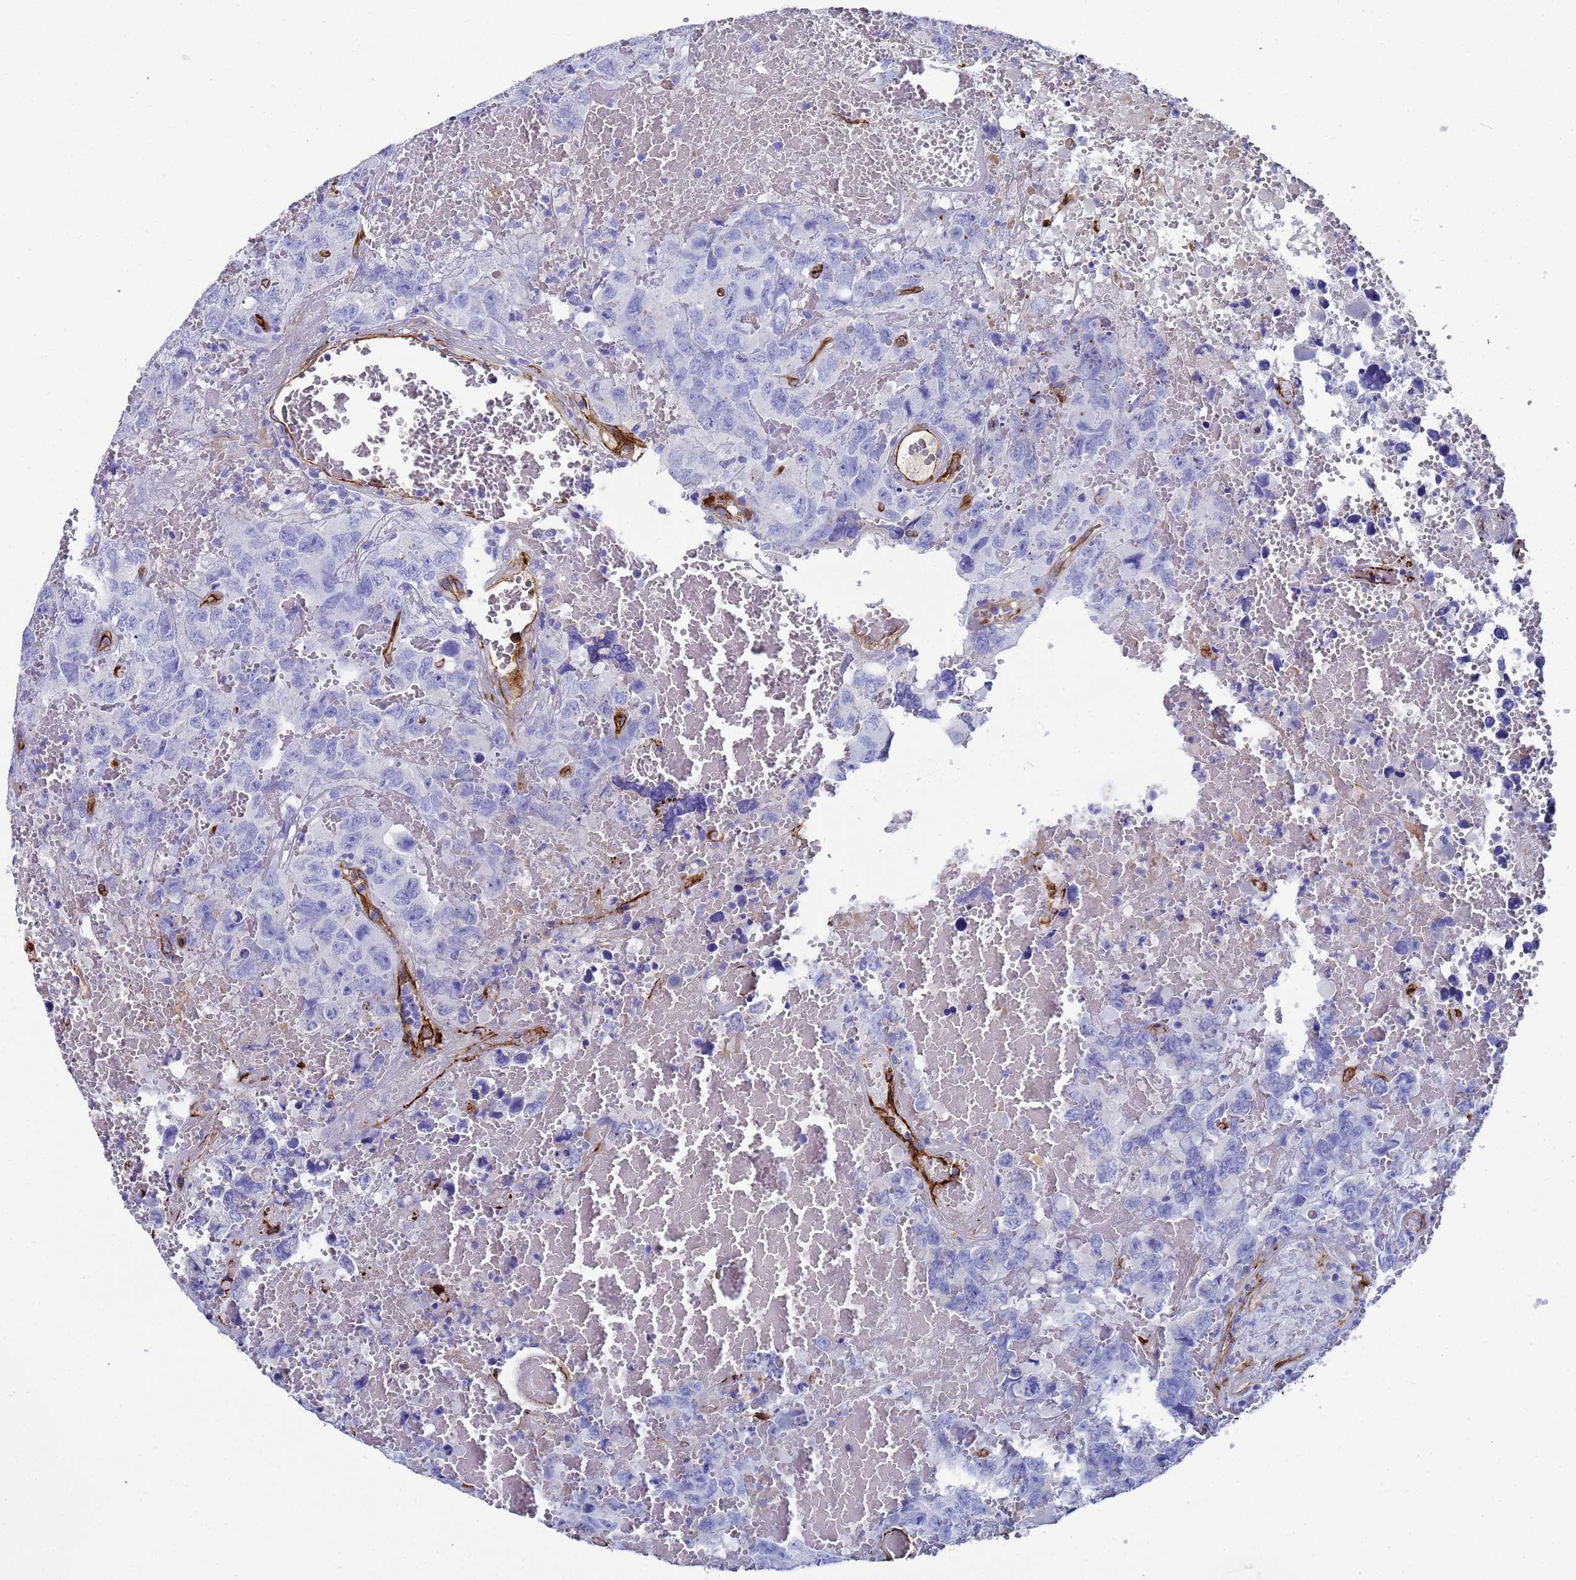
{"staining": {"intensity": "negative", "quantity": "none", "location": "none"}, "tissue": "testis cancer", "cell_type": "Tumor cells", "image_type": "cancer", "snomed": [{"axis": "morphology", "description": "Carcinoma, Embryonal, NOS"}, {"axis": "topography", "description": "Testis"}], "caption": "IHC of testis cancer exhibits no positivity in tumor cells.", "gene": "ADIPOQ", "patient": {"sex": "male", "age": 45}}